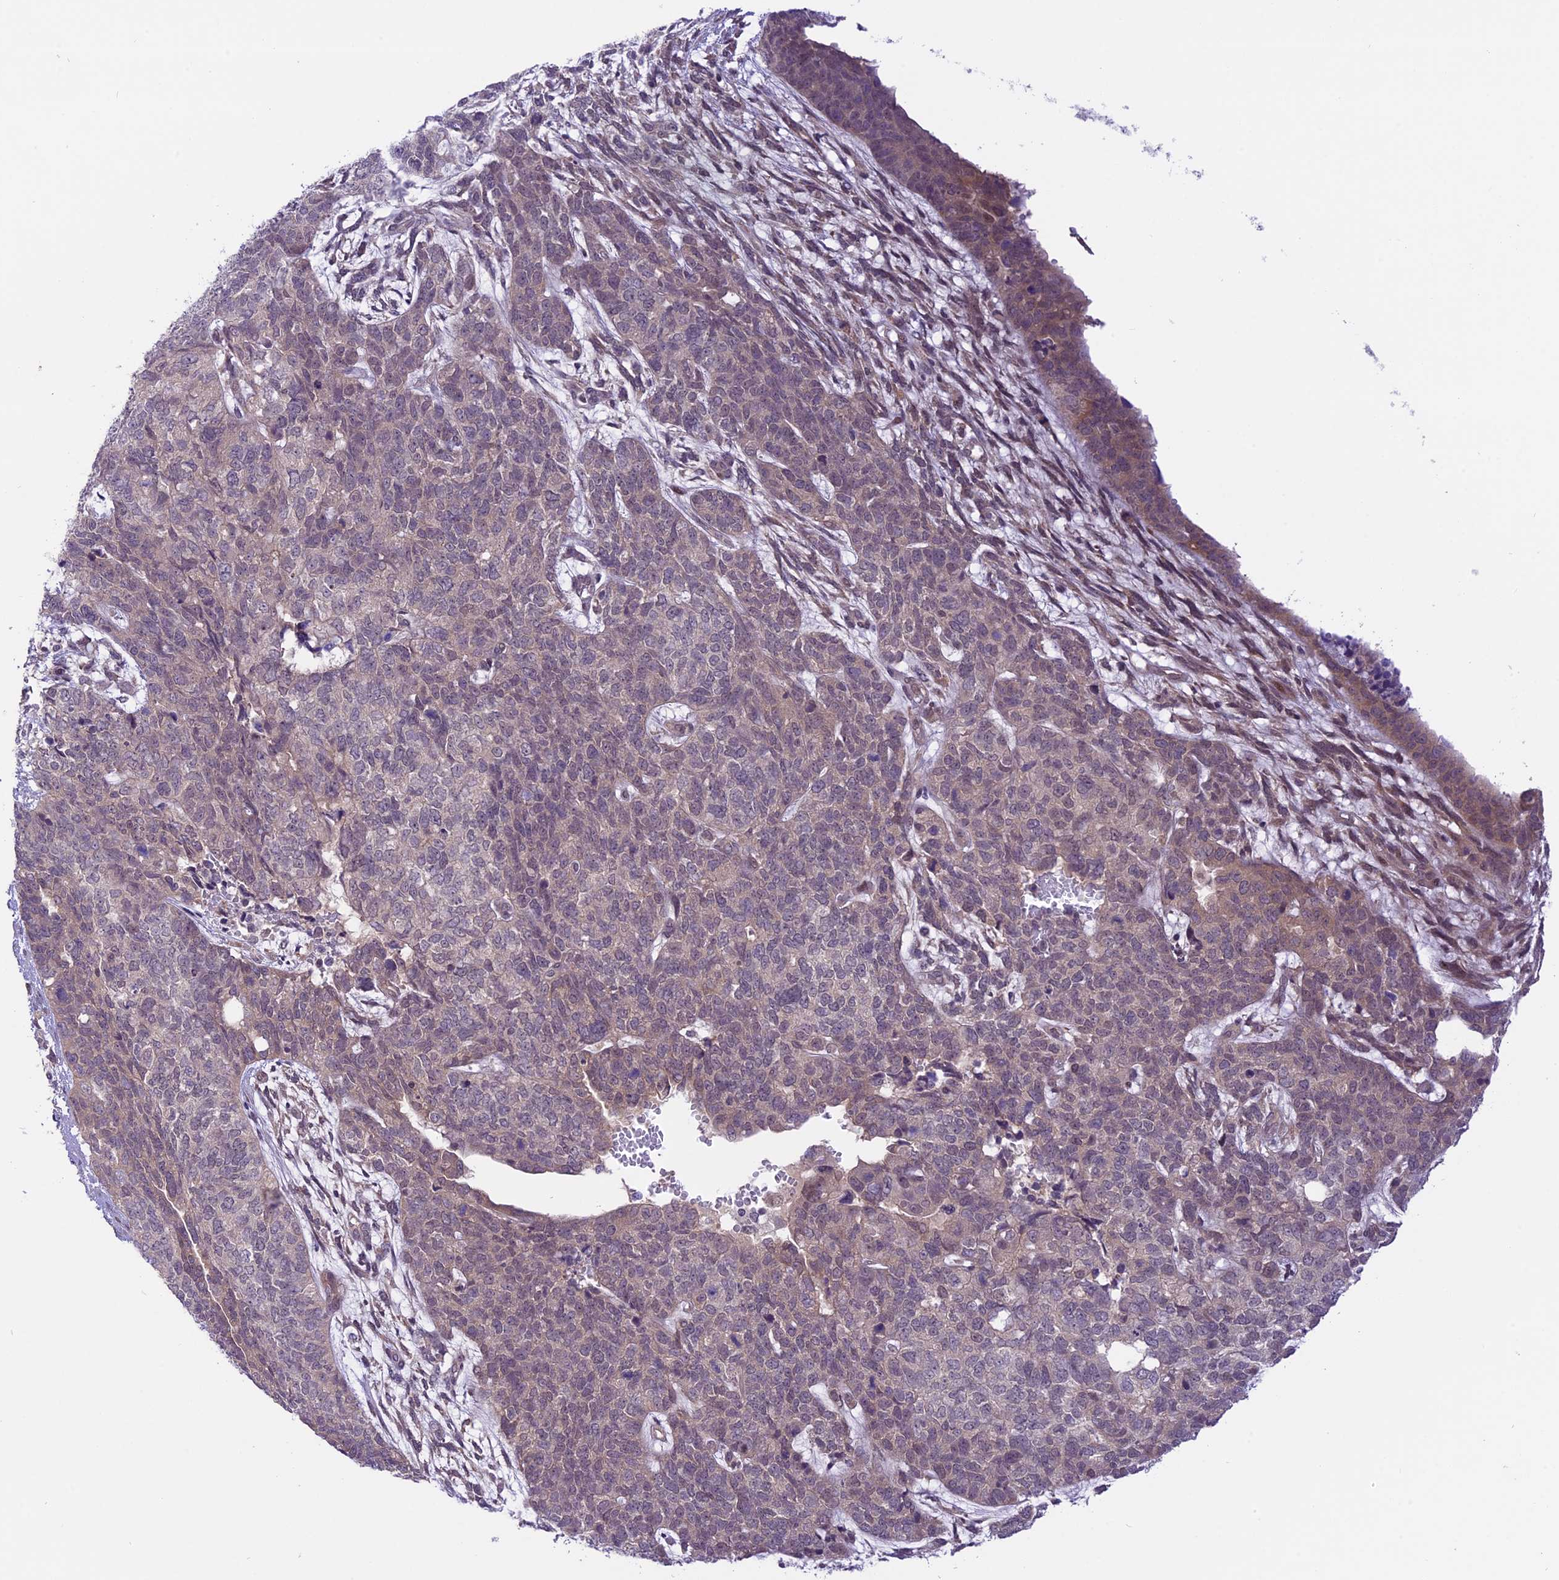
{"staining": {"intensity": "negative", "quantity": "none", "location": "none"}, "tissue": "cervical cancer", "cell_type": "Tumor cells", "image_type": "cancer", "snomed": [{"axis": "morphology", "description": "Squamous cell carcinoma, NOS"}, {"axis": "topography", "description": "Cervix"}], "caption": "DAB immunohistochemical staining of squamous cell carcinoma (cervical) shows no significant staining in tumor cells. (Stains: DAB (3,3'-diaminobenzidine) IHC with hematoxylin counter stain, Microscopy: brightfield microscopy at high magnification).", "gene": "SPRED1", "patient": {"sex": "female", "age": 63}}